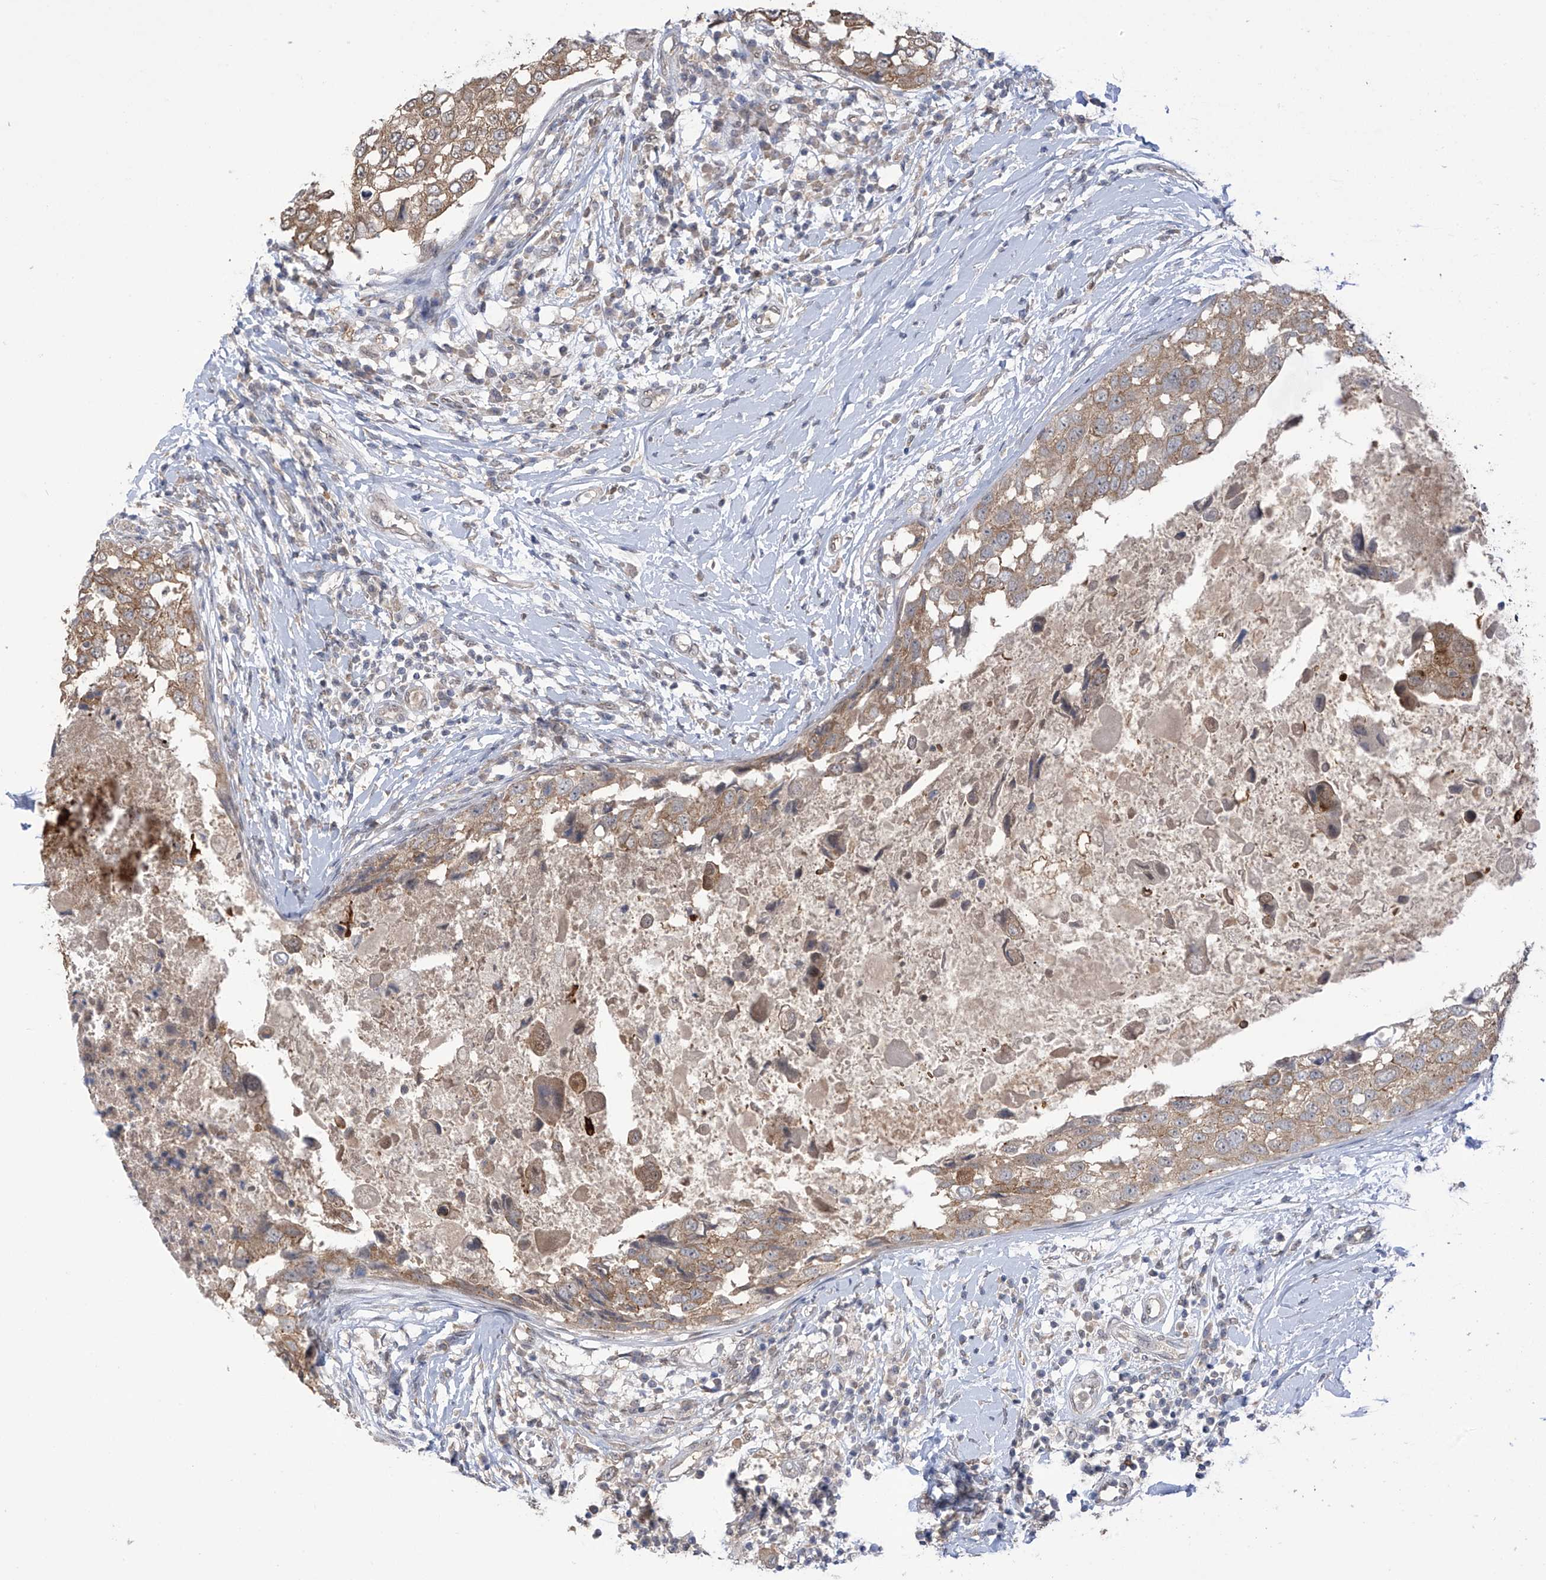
{"staining": {"intensity": "strong", "quantity": "25%-75%", "location": "cytoplasmic/membranous"}, "tissue": "breast cancer", "cell_type": "Tumor cells", "image_type": "cancer", "snomed": [{"axis": "morphology", "description": "Duct carcinoma"}, {"axis": "topography", "description": "Breast"}], "caption": "Breast cancer stained for a protein shows strong cytoplasmic/membranous positivity in tumor cells. (IHC, brightfield microscopy, high magnification).", "gene": "KIAA1522", "patient": {"sex": "female", "age": 27}}